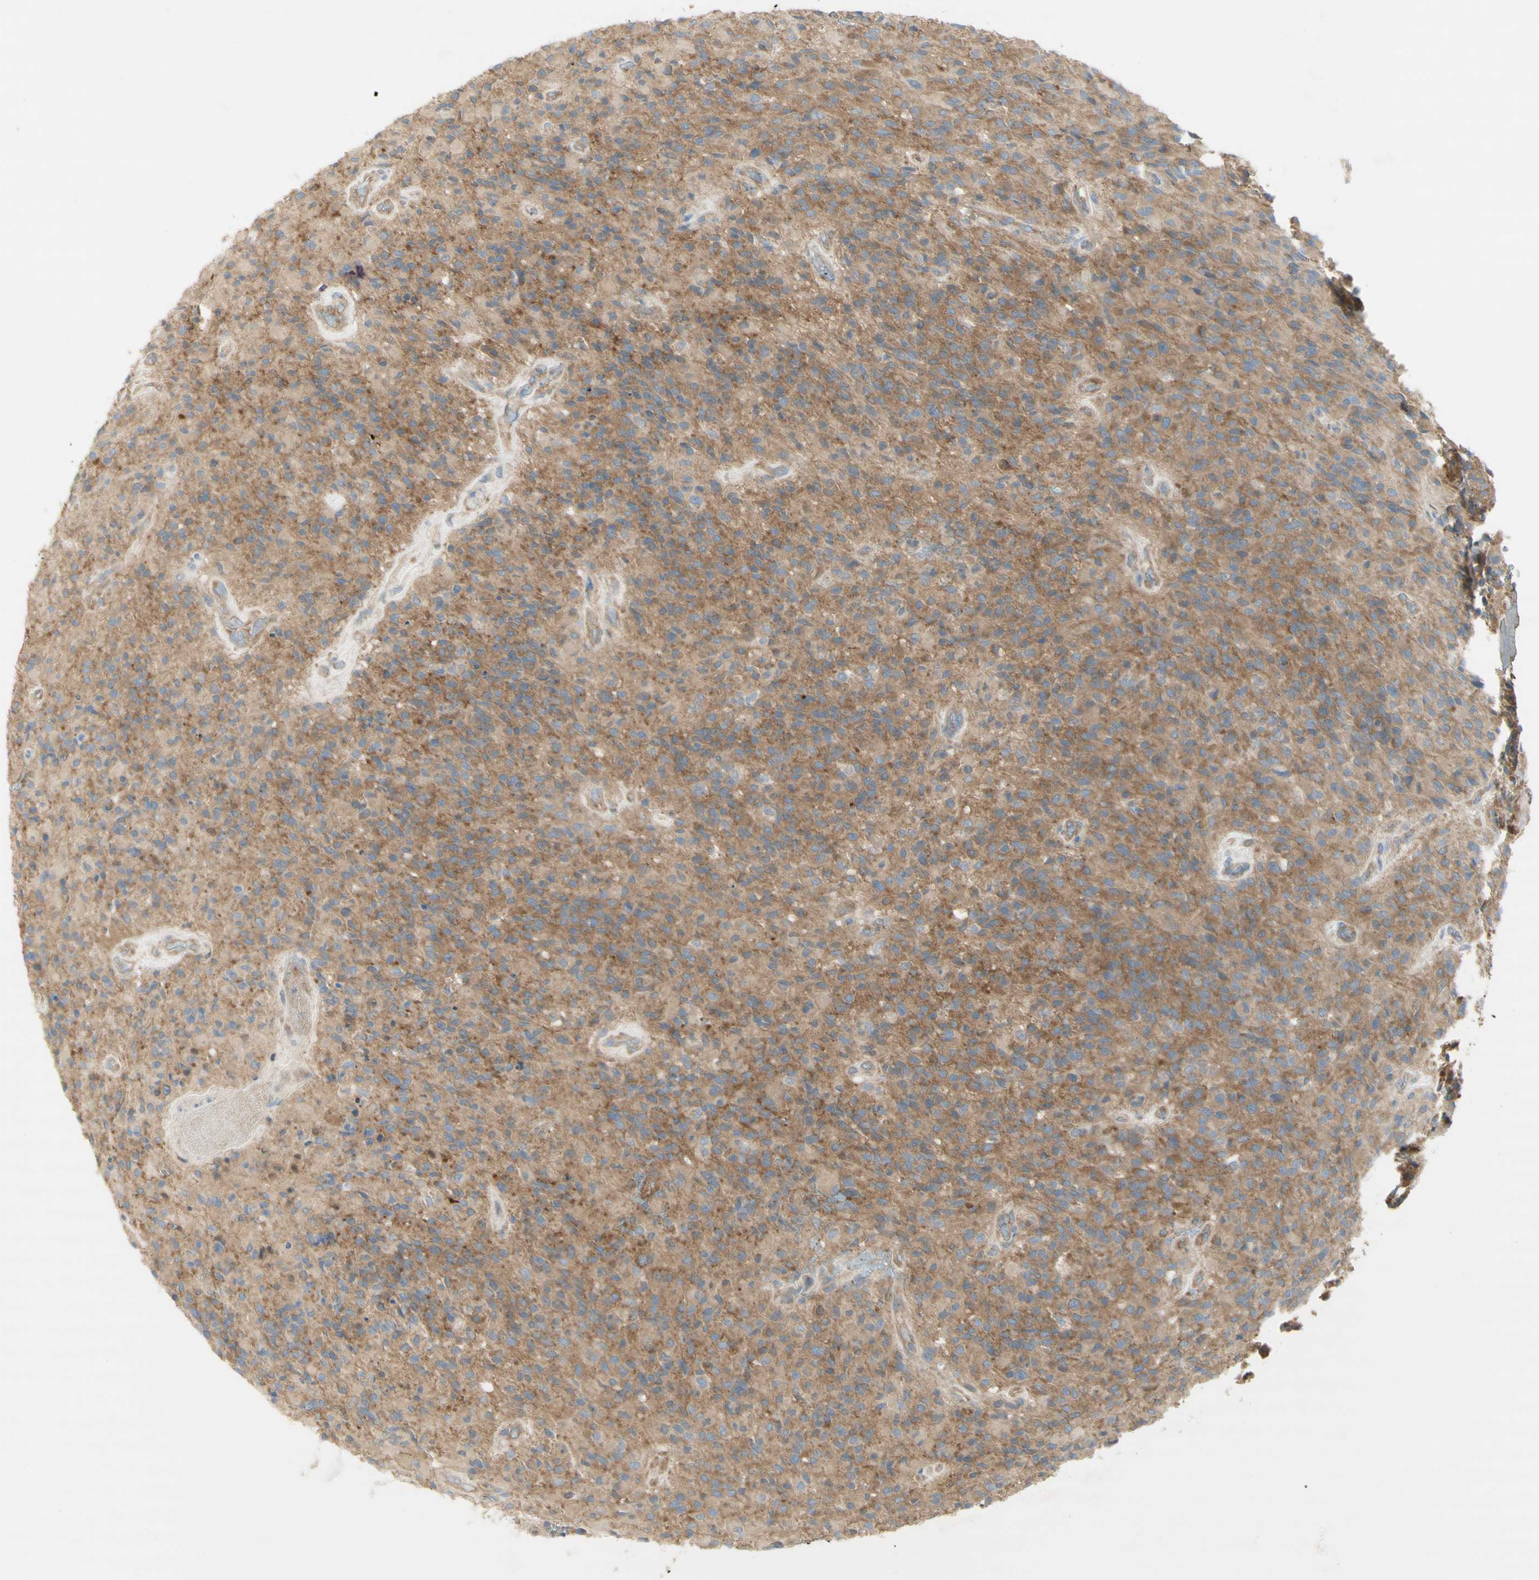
{"staining": {"intensity": "negative", "quantity": "none", "location": "none"}, "tissue": "glioma", "cell_type": "Tumor cells", "image_type": "cancer", "snomed": [{"axis": "morphology", "description": "Glioma, malignant, High grade"}, {"axis": "topography", "description": "Brain"}], "caption": "This is an immunohistochemistry histopathology image of glioma. There is no staining in tumor cells.", "gene": "DYNC1H1", "patient": {"sex": "male", "age": 71}}